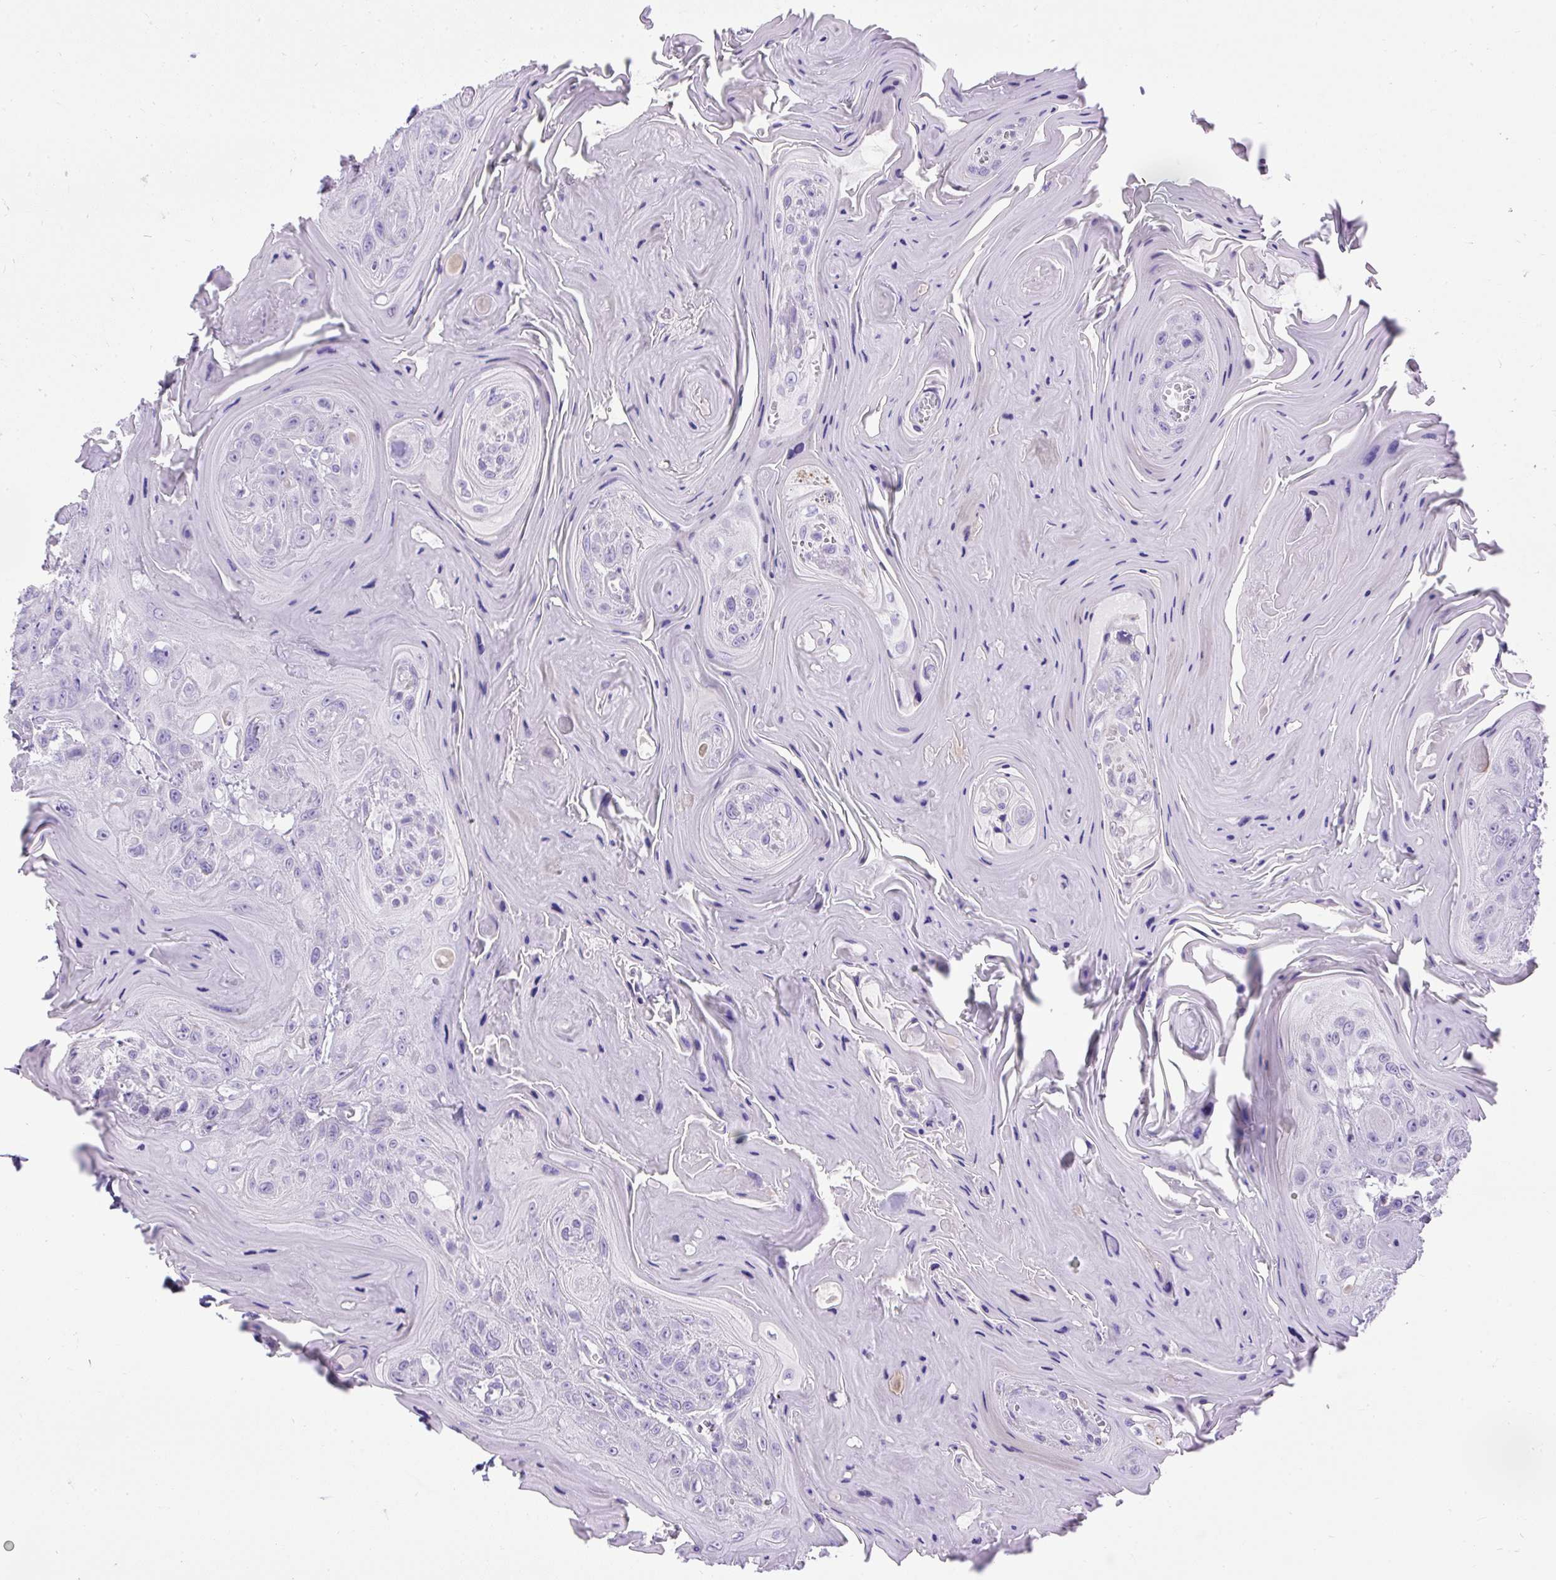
{"staining": {"intensity": "negative", "quantity": "none", "location": "none"}, "tissue": "head and neck cancer", "cell_type": "Tumor cells", "image_type": "cancer", "snomed": [{"axis": "morphology", "description": "Squamous cell carcinoma, NOS"}, {"axis": "topography", "description": "Head-Neck"}], "caption": "Immunohistochemical staining of head and neck cancer (squamous cell carcinoma) demonstrates no significant staining in tumor cells.", "gene": "UPP1", "patient": {"sex": "female", "age": 59}}